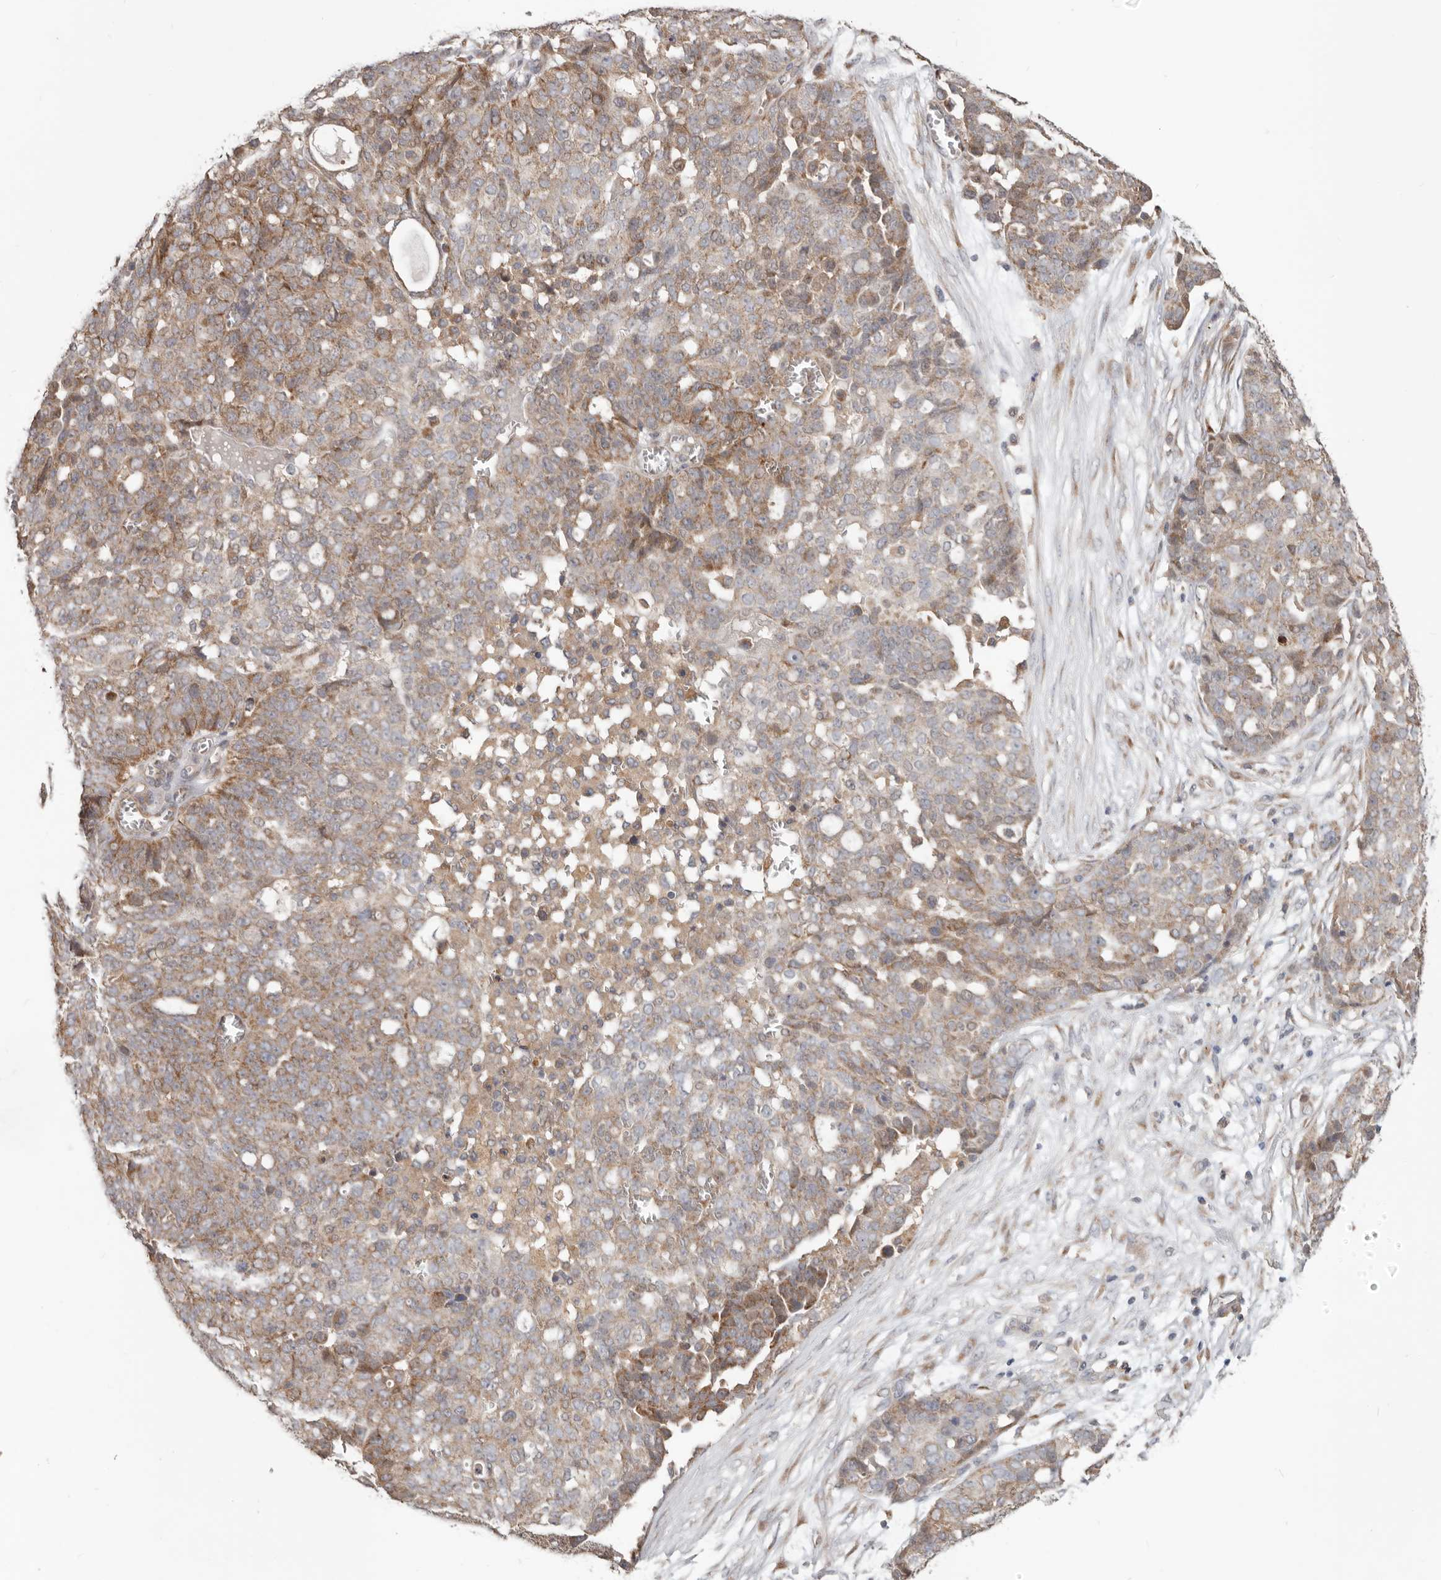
{"staining": {"intensity": "moderate", "quantity": ">75%", "location": "cytoplasmic/membranous"}, "tissue": "ovarian cancer", "cell_type": "Tumor cells", "image_type": "cancer", "snomed": [{"axis": "morphology", "description": "Cystadenocarcinoma, serous, NOS"}, {"axis": "topography", "description": "Soft tissue"}, {"axis": "topography", "description": "Ovary"}], "caption": "The image displays immunohistochemical staining of ovarian cancer. There is moderate cytoplasmic/membranous expression is seen in about >75% of tumor cells.", "gene": "LRP6", "patient": {"sex": "female", "age": 57}}